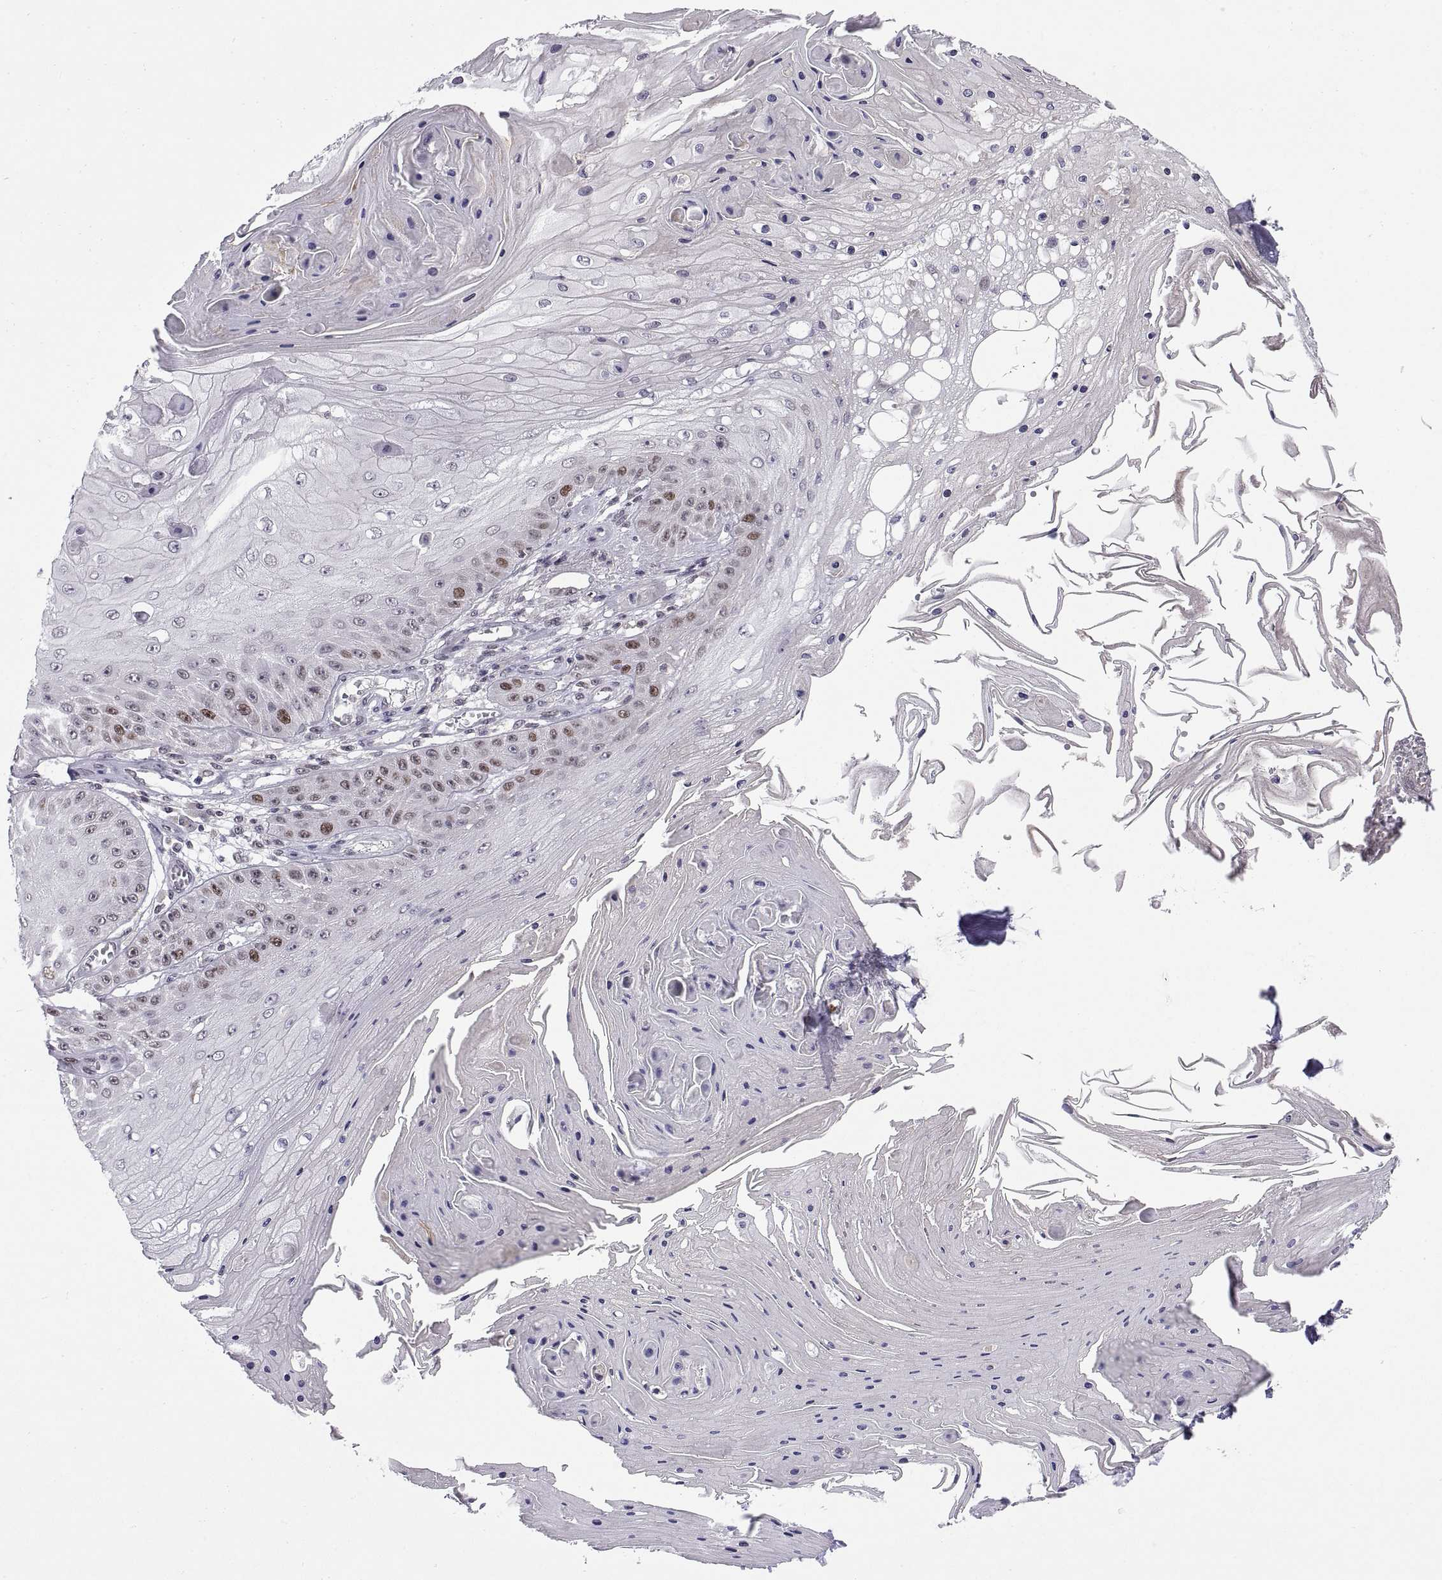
{"staining": {"intensity": "moderate", "quantity": "<25%", "location": "nuclear"}, "tissue": "skin cancer", "cell_type": "Tumor cells", "image_type": "cancer", "snomed": [{"axis": "morphology", "description": "Squamous cell carcinoma, NOS"}, {"axis": "topography", "description": "Skin"}], "caption": "Moderate nuclear protein positivity is present in about <25% of tumor cells in skin cancer.", "gene": "CHFR", "patient": {"sex": "male", "age": 70}}